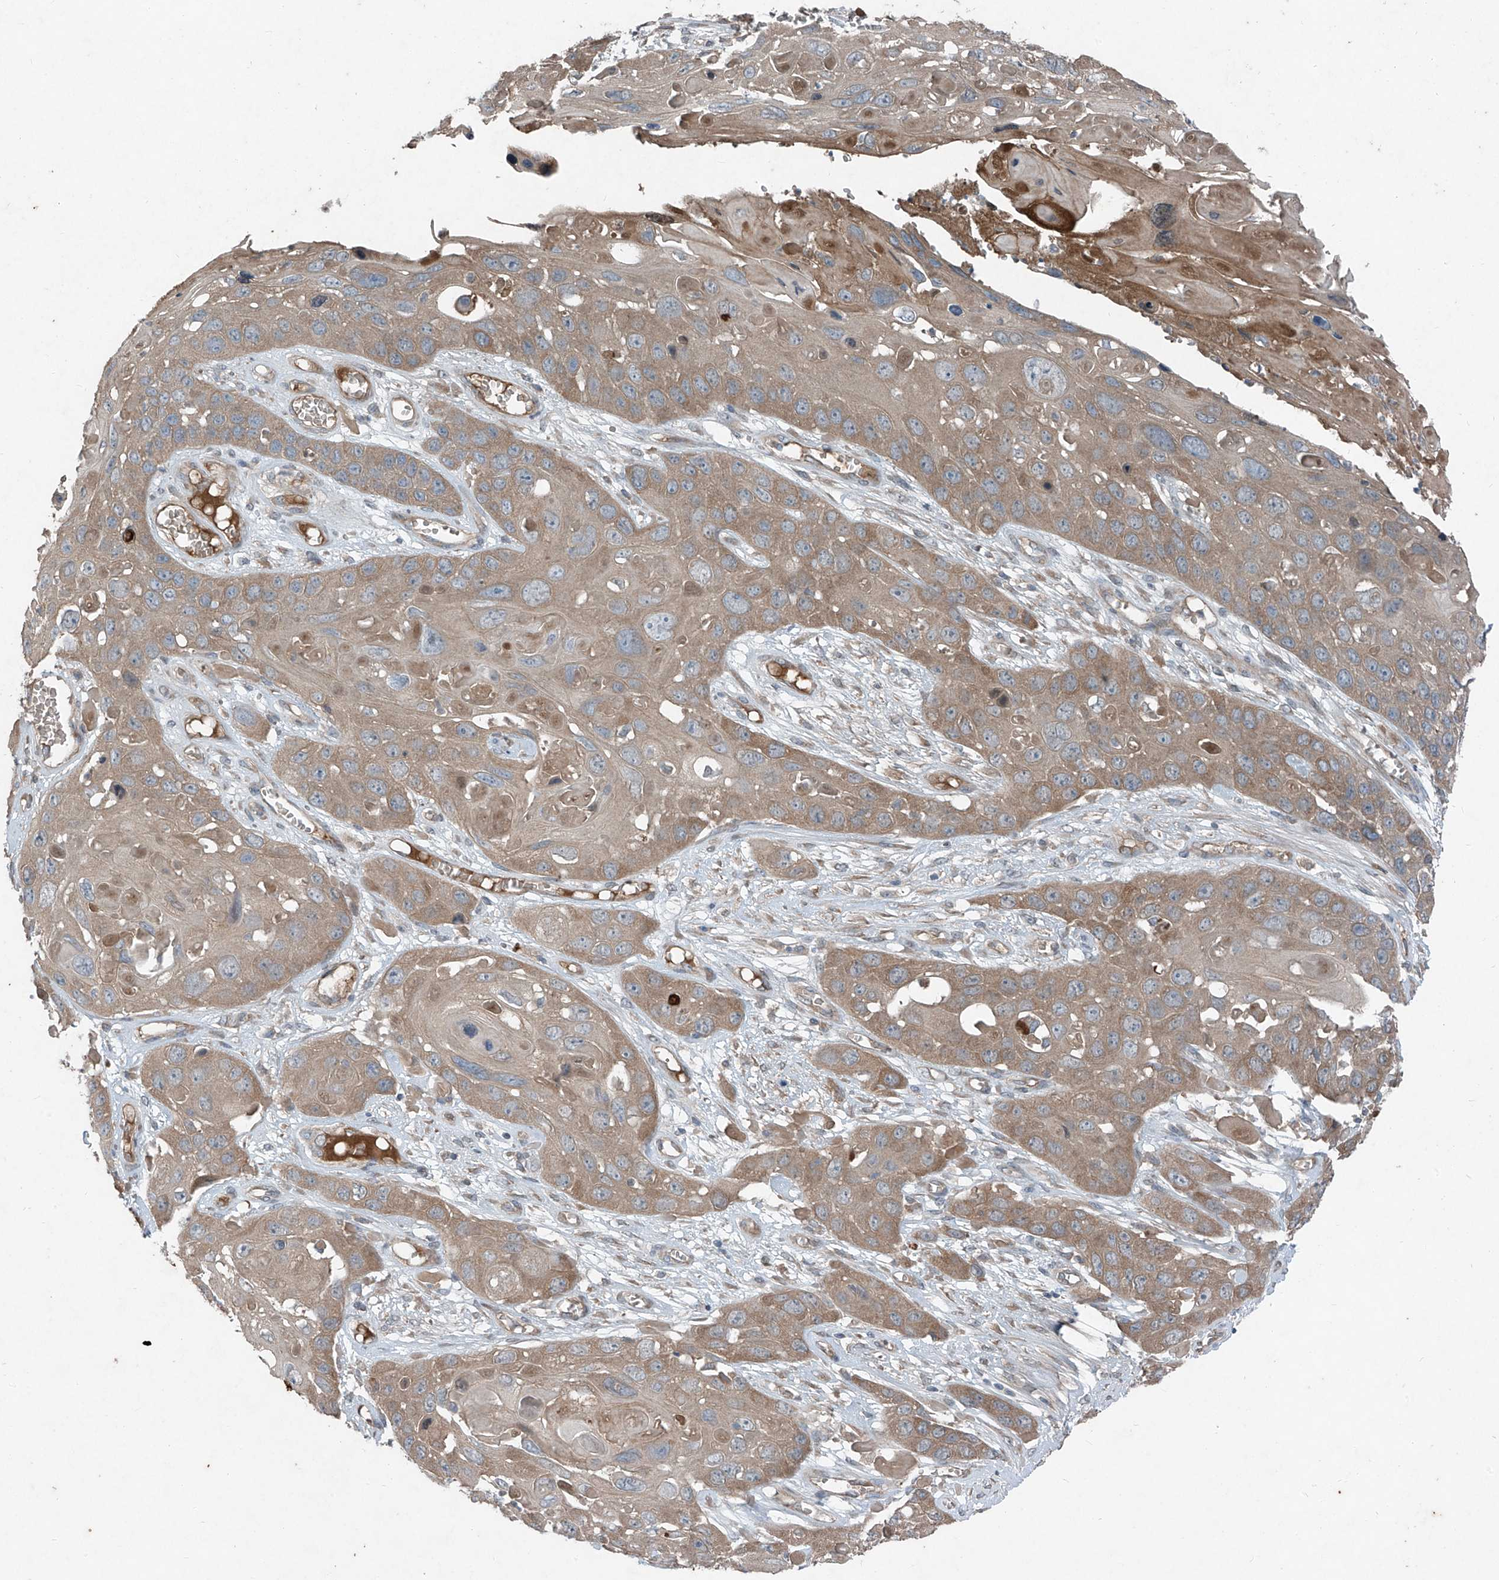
{"staining": {"intensity": "moderate", "quantity": ">75%", "location": "cytoplasmic/membranous"}, "tissue": "skin cancer", "cell_type": "Tumor cells", "image_type": "cancer", "snomed": [{"axis": "morphology", "description": "Squamous cell carcinoma, NOS"}, {"axis": "topography", "description": "Skin"}], "caption": "Immunohistochemistry (IHC) (DAB (3,3'-diaminobenzidine)) staining of skin squamous cell carcinoma shows moderate cytoplasmic/membranous protein positivity in about >75% of tumor cells.", "gene": "FOXRED2", "patient": {"sex": "male", "age": 55}}